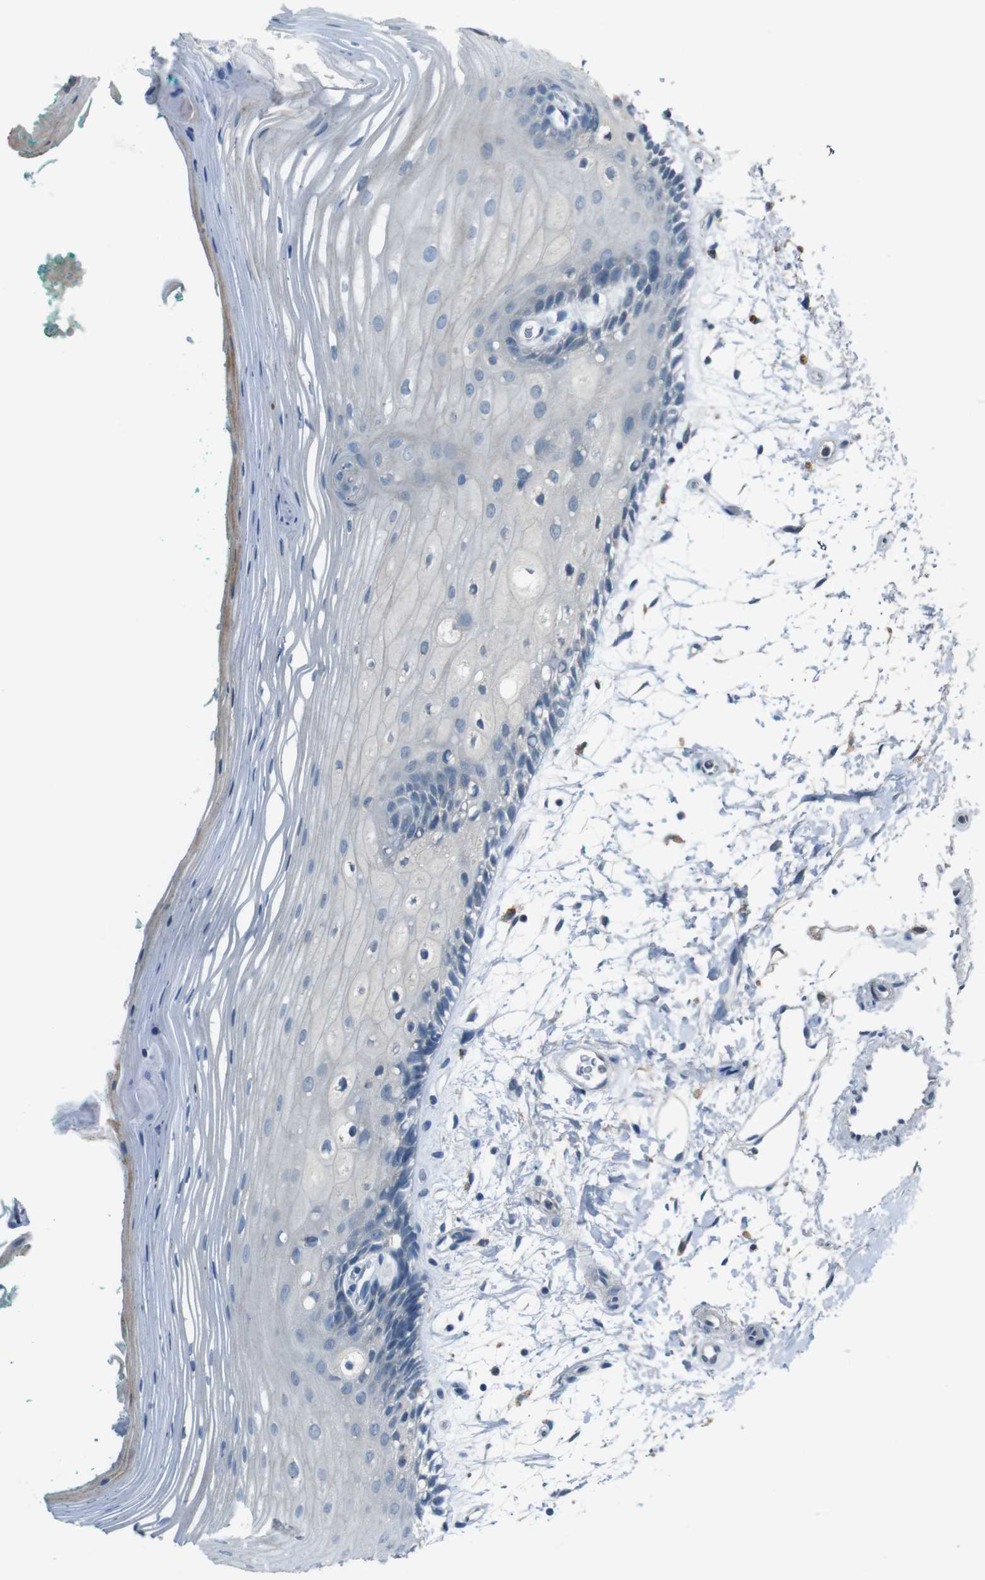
{"staining": {"intensity": "weak", "quantity": "<25%", "location": "cytoplasmic/membranous"}, "tissue": "oral mucosa", "cell_type": "Squamous epithelial cells", "image_type": "normal", "snomed": [{"axis": "morphology", "description": "Normal tissue, NOS"}, {"axis": "topography", "description": "Skeletal muscle"}, {"axis": "topography", "description": "Oral tissue"}, {"axis": "topography", "description": "Peripheral nerve tissue"}], "caption": "There is no significant staining in squamous epithelial cells of oral mucosa. (Stains: DAB immunohistochemistry with hematoxylin counter stain, Microscopy: brightfield microscopy at high magnification).", "gene": "MOGAT3", "patient": {"sex": "female", "age": 84}}